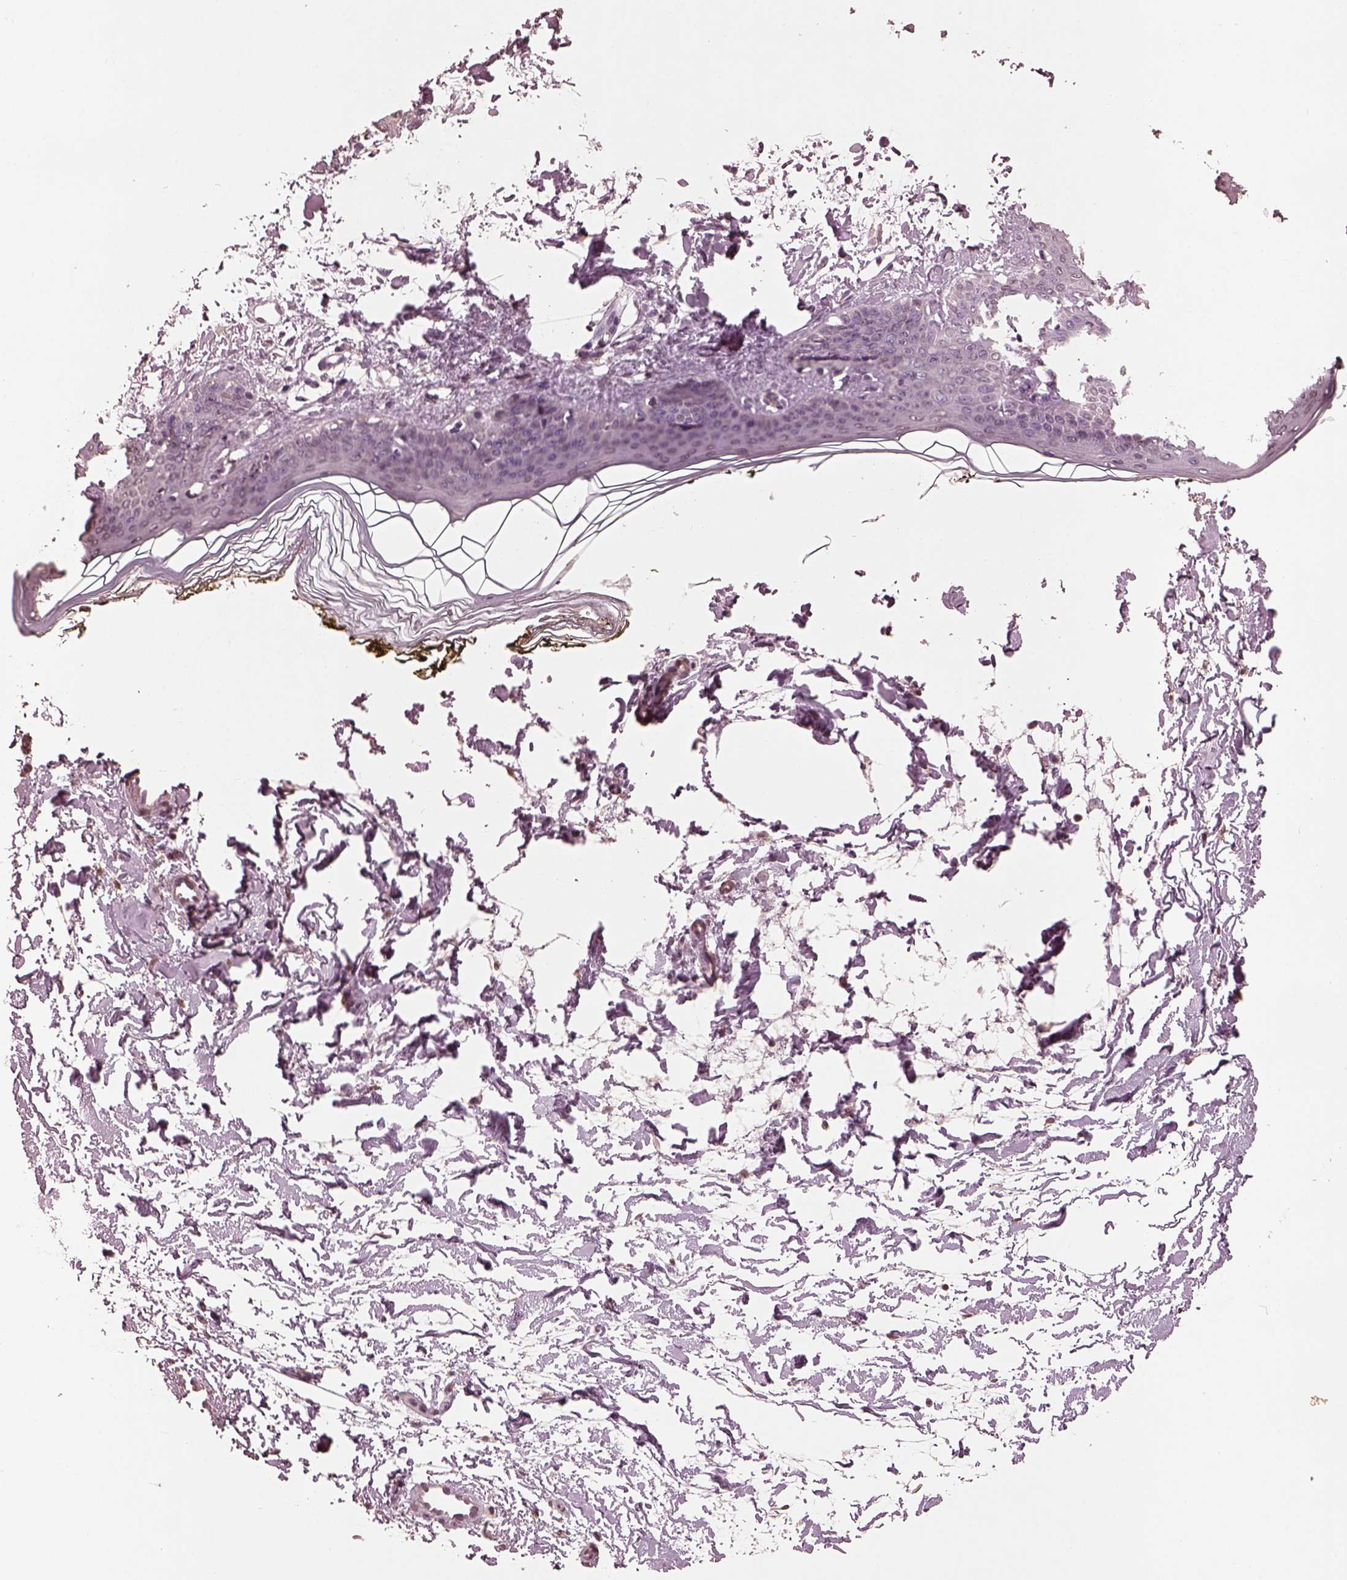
{"staining": {"intensity": "negative", "quantity": "none", "location": "none"}, "tissue": "skin", "cell_type": "Fibroblasts", "image_type": "normal", "snomed": [{"axis": "morphology", "description": "Normal tissue, NOS"}, {"axis": "topography", "description": "Skin"}], "caption": "DAB (3,3'-diaminobenzidine) immunohistochemical staining of benign skin exhibits no significant positivity in fibroblasts. The staining was performed using DAB (3,3'-diaminobenzidine) to visualize the protein expression in brown, while the nuclei were stained in blue with hematoxylin (Magnification: 20x).", "gene": "IL18RAP", "patient": {"sex": "female", "age": 34}}